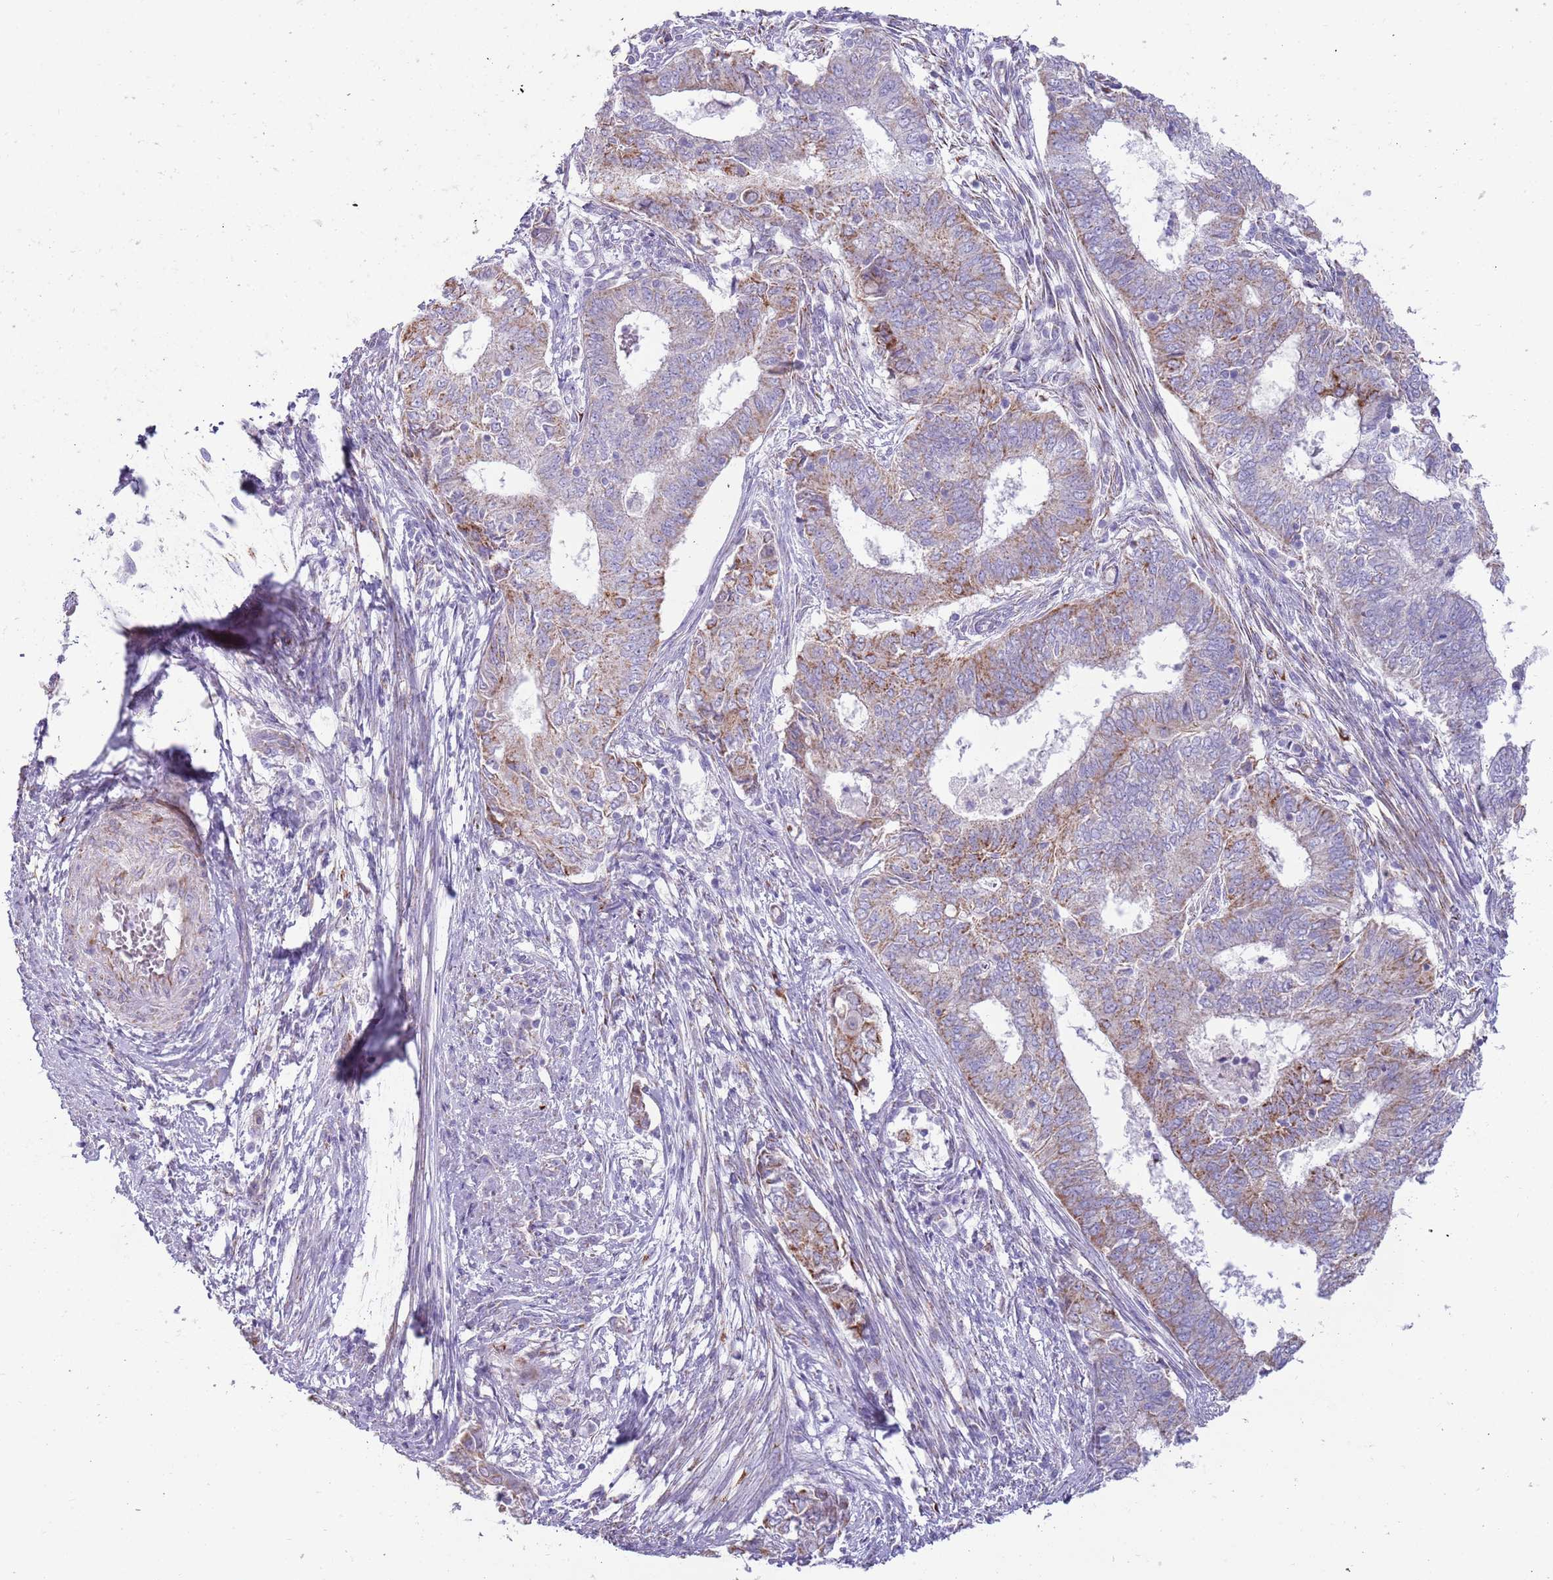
{"staining": {"intensity": "moderate", "quantity": ">75%", "location": "cytoplasmic/membranous"}, "tissue": "endometrial cancer", "cell_type": "Tumor cells", "image_type": "cancer", "snomed": [{"axis": "morphology", "description": "Adenocarcinoma, NOS"}, {"axis": "topography", "description": "Endometrium"}], "caption": "IHC (DAB (3,3'-diaminobenzidine)) staining of human endometrial cancer (adenocarcinoma) displays moderate cytoplasmic/membranous protein positivity in about >75% of tumor cells.", "gene": "RNF222", "patient": {"sex": "female", "age": 62}}